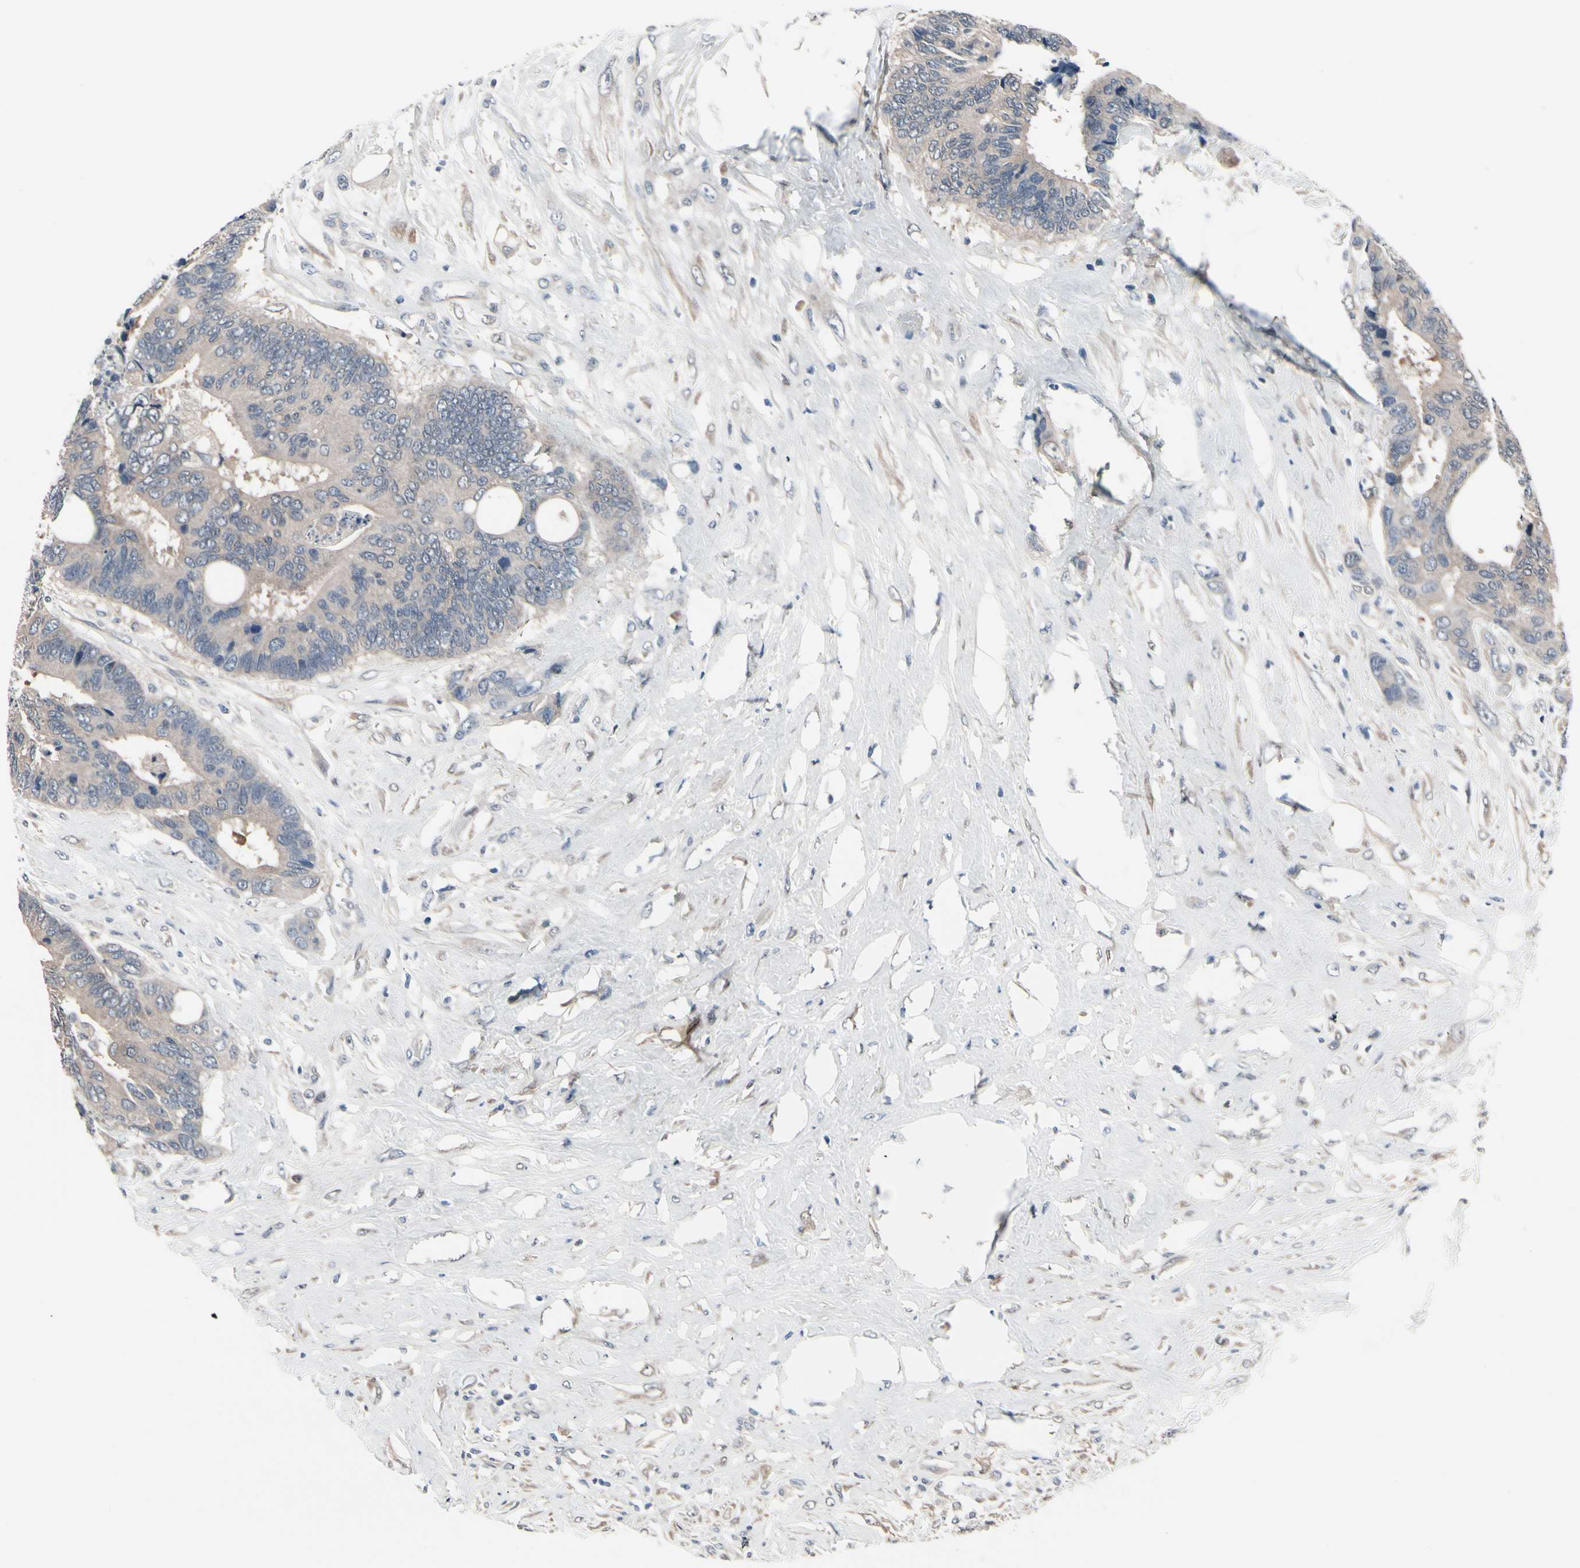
{"staining": {"intensity": "weak", "quantity": ">75%", "location": "cytoplasmic/membranous"}, "tissue": "colorectal cancer", "cell_type": "Tumor cells", "image_type": "cancer", "snomed": [{"axis": "morphology", "description": "Adenocarcinoma, NOS"}, {"axis": "topography", "description": "Rectum"}], "caption": "A brown stain shows weak cytoplasmic/membranous positivity of a protein in adenocarcinoma (colorectal) tumor cells. (DAB (3,3'-diaminobenzidine) IHC with brightfield microscopy, high magnification).", "gene": "PRDX6", "patient": {"sex": "male", "age": 55}}